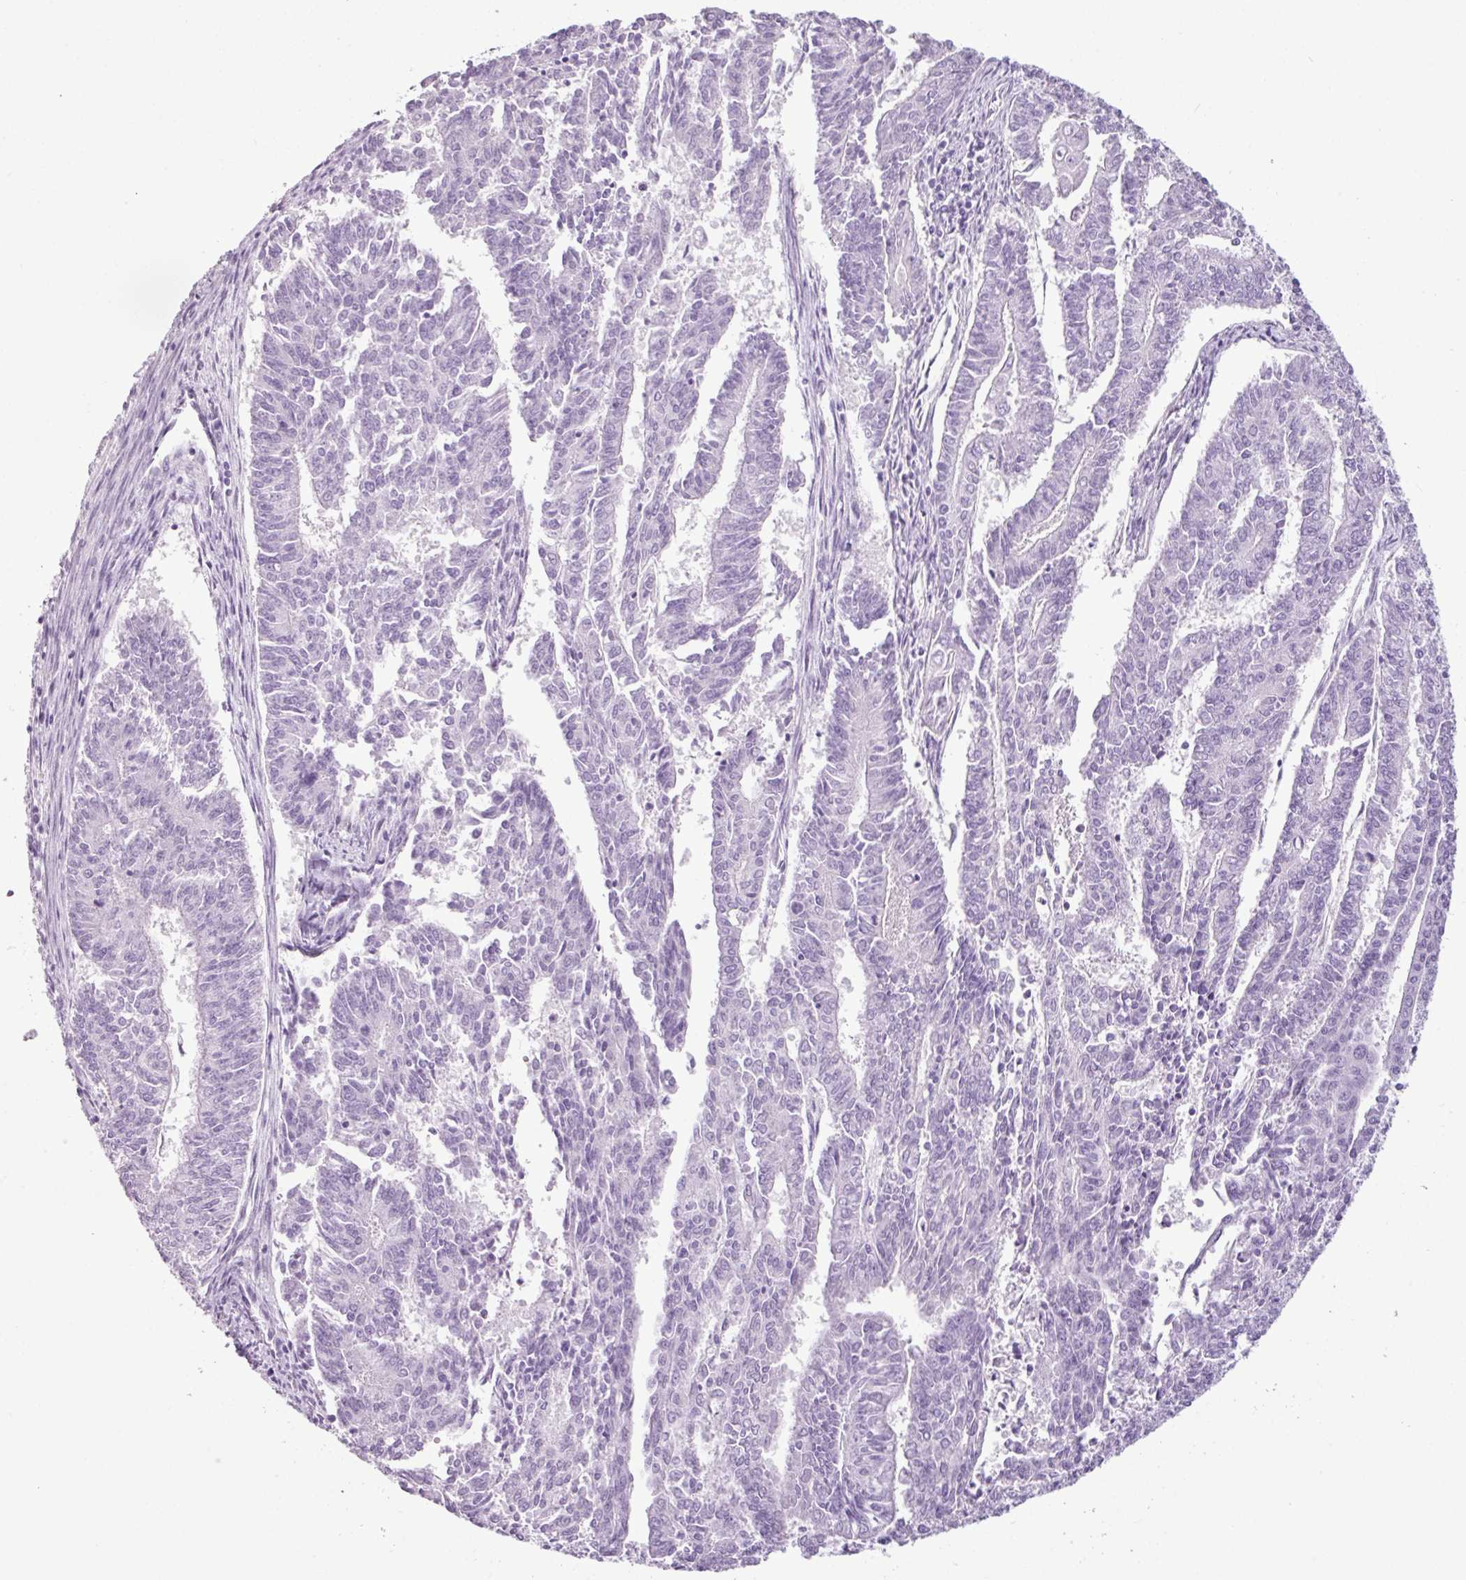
{"staining": {"intensity": "negative", "quantity": "none", "location": "none"}, "tissue": "endometrial cancer", "cell_type": "Tumor cells", "image_type": "cancer", "snomed": [{"axis": "morphology", "description": "Adenocarcinoma, NOS"}, {"axis": "topography", "description": "Endometrium"}], "caption": "The micrograph reveals no staining of tumor cells in endometrial cancer (adenocarcinoma). Brightfield microscopy of immunohistochemistry (IHC) stained with DAB (3,3'-diaminobenzidine) (brown) and hematoxylin (blue), captured at high magnification.", "gene": "SCT", "patient": {"sex": "female", "age": 59}}